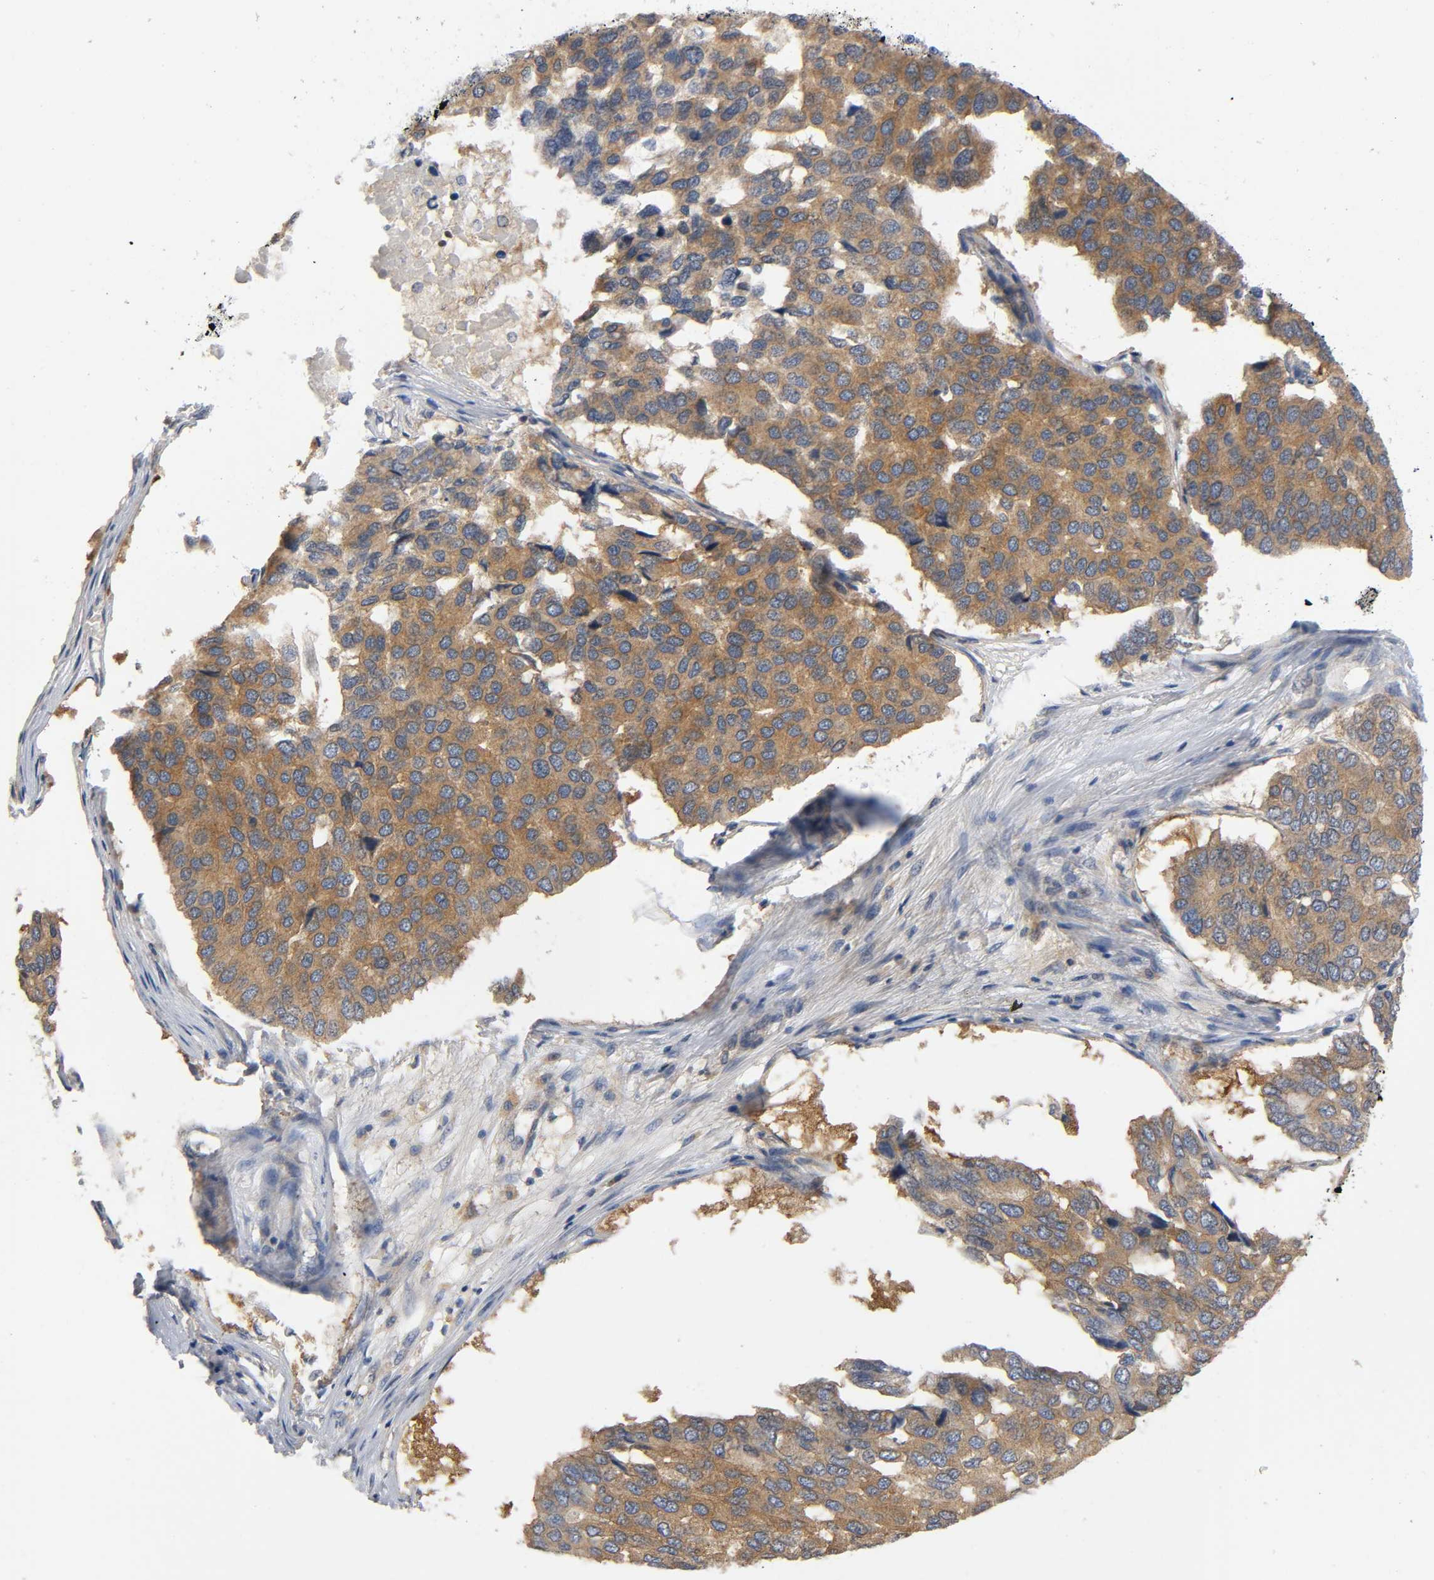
{"staining": {"intensity": "moderate", "quantity": ">75%", "location": "cytoplasmic/membranous"}, "tissue": "pancreatic cancer", "cell_type": "Tumor cells", "image_type": "cancer", "snomed": [{"axis": "morphology", "description": "Adenocarcinoma, NOS"}, {"axis": "topography", "description": "Pancreas"}], "caption": "Immunohistochemical staining of pancreatic cancer shows moderate cytoplasmic/membranous protein staining in approximately >75% of tumor cells.", "gene": "HDAC6", "patient": {"sex": "male", "age": 50}}